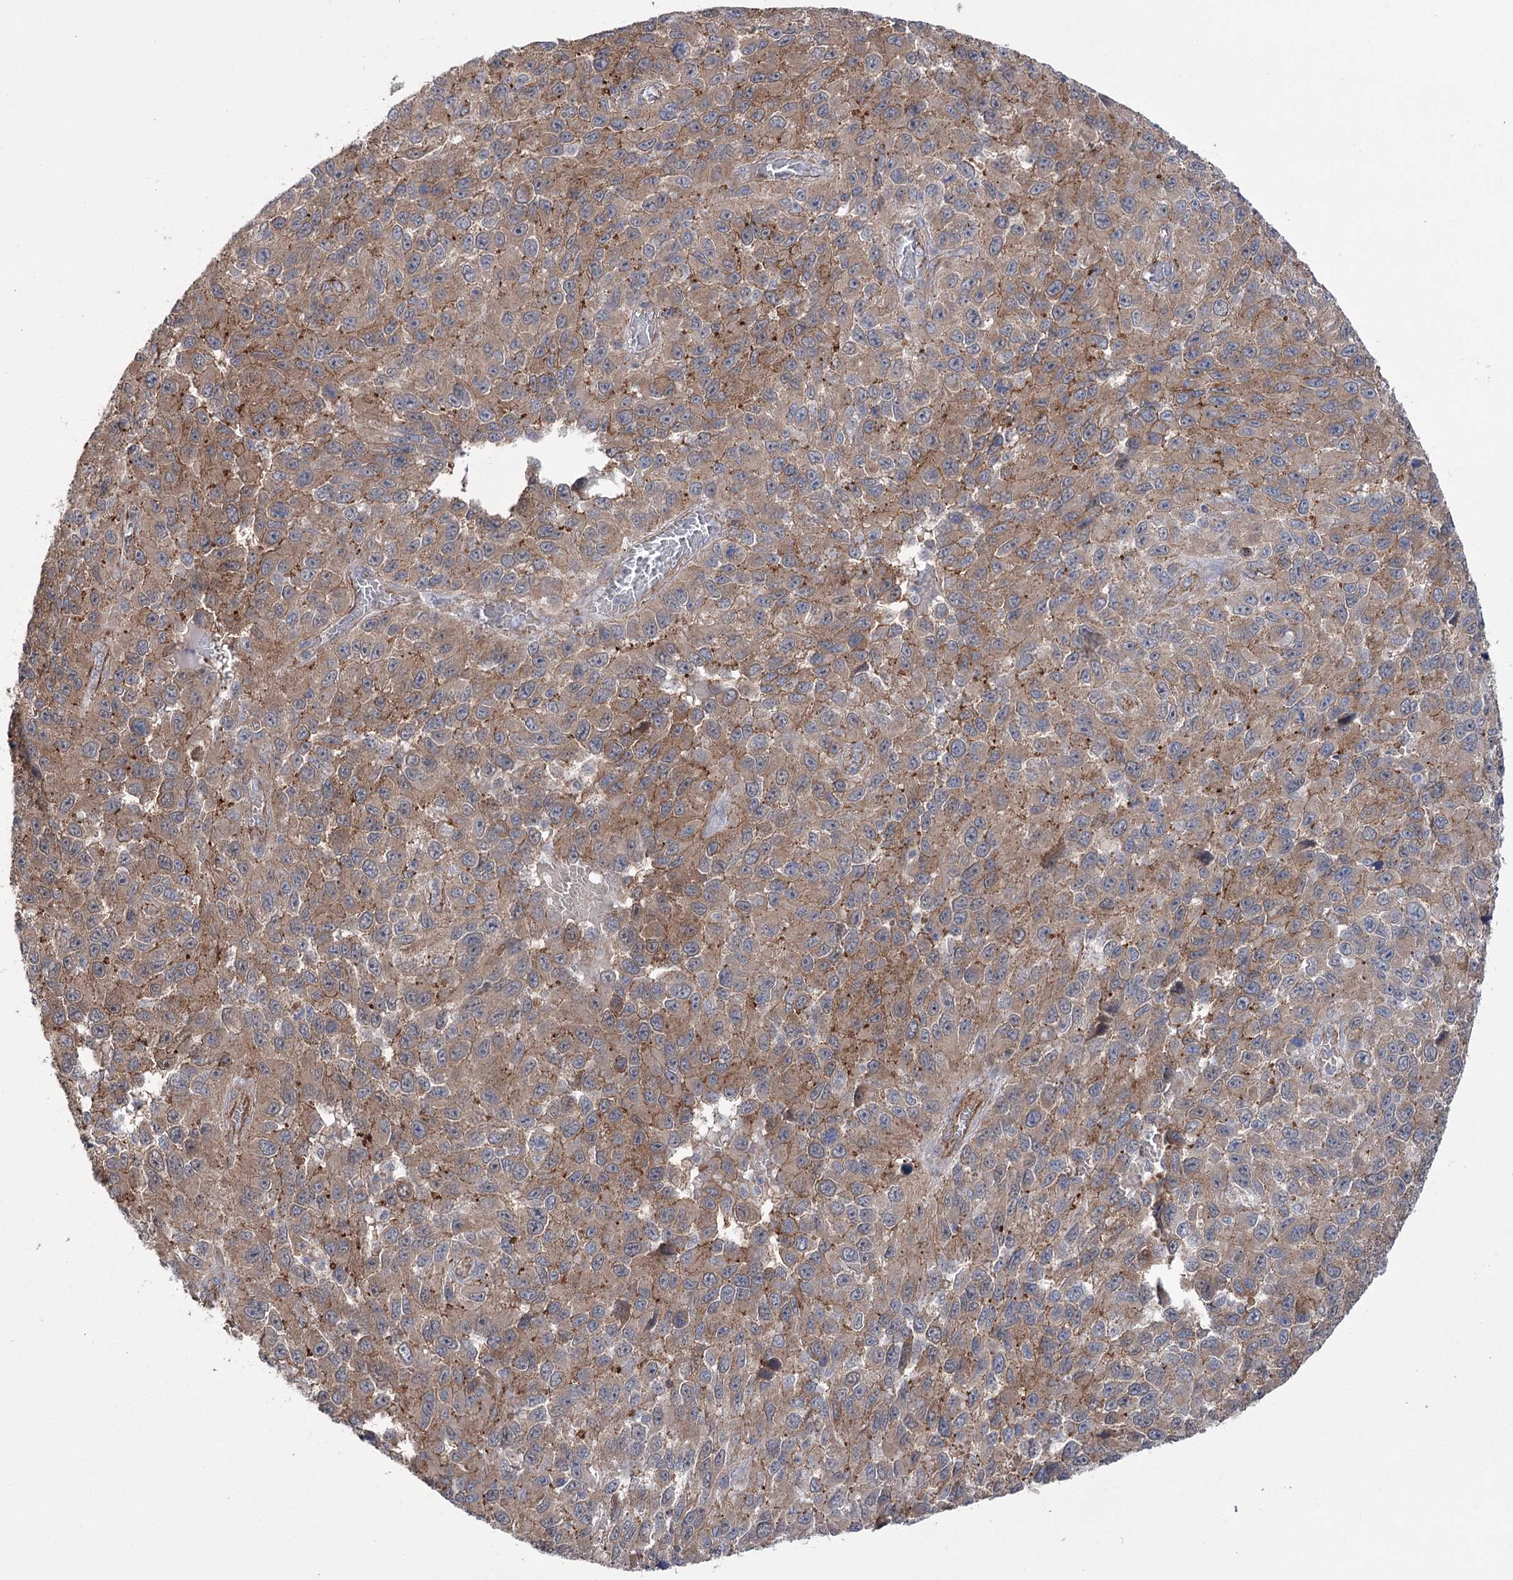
{"staining": {"intensity": "weak", "quantity": ">75%", "location": "cytoplasmic/membranous"}, "tissue": "melanoma", "cell_type": "Tumor cells", "image_type": "cancer", "snomed": [{"axis": "morphology", "description": "Normal tissue, NOS"}, {"axis": "morphology", "description": "Malignant melanoma, NOS"}, {"axis": "topography", "description": "Skin"}], "caption": "Immunohistochemistry micrograph of human melanoma stained for a protein (brown), which exhibits low levels of weak cytoplasmic/membranous positivity in approximately >75% of tumor cells.", "gene": "TRIM71", "patient": {"sex": "female", "age": 96}}